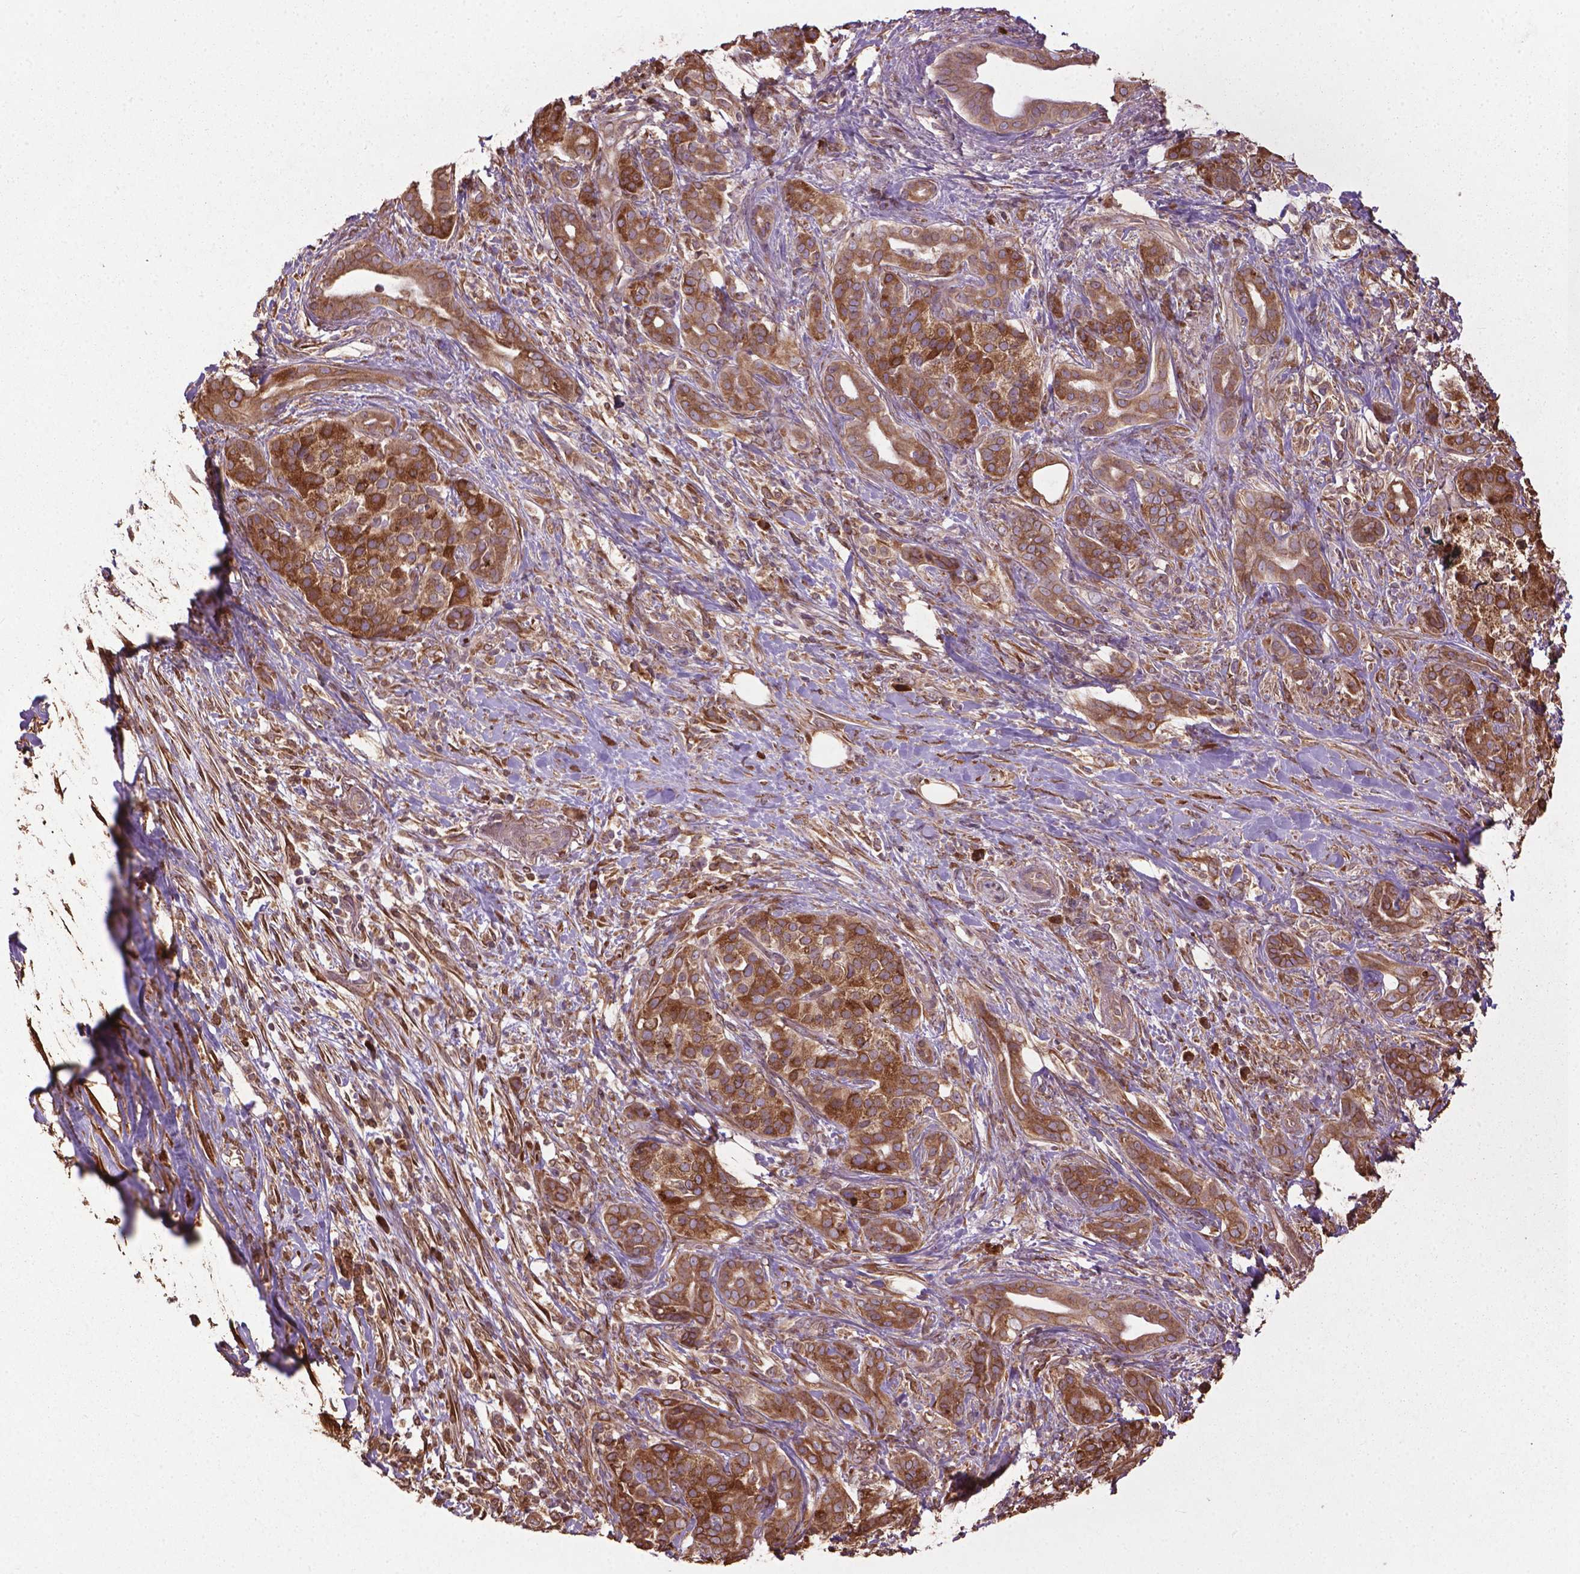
{"staining": {"intensity": "strong", "quantity": ">75%", "location": "cytoplasmic/membranous"}, "tissue": "pancreatic cancer", "cell_type": "Tumor cells", "image_type": "cancer", "snomed": [{"axis": "morphology", "description": "Normal tissue, NOS"}, {"axis": "morphology", "description": "Inflammation, NOS"}, {"axis": "morphology", "description": "Adenocarcinoma, NOS"}, {"axis": "topography", "description": "Pancreas"}], "caption": "This micrograph displays immunohistochemistry staining of pancreatic cancer, with high strong cytoplasmic/membranous positivity in approximately >75% of tumor cells.", "gene": "GAS1", "patient": {"sex": "male", "age": 57}}